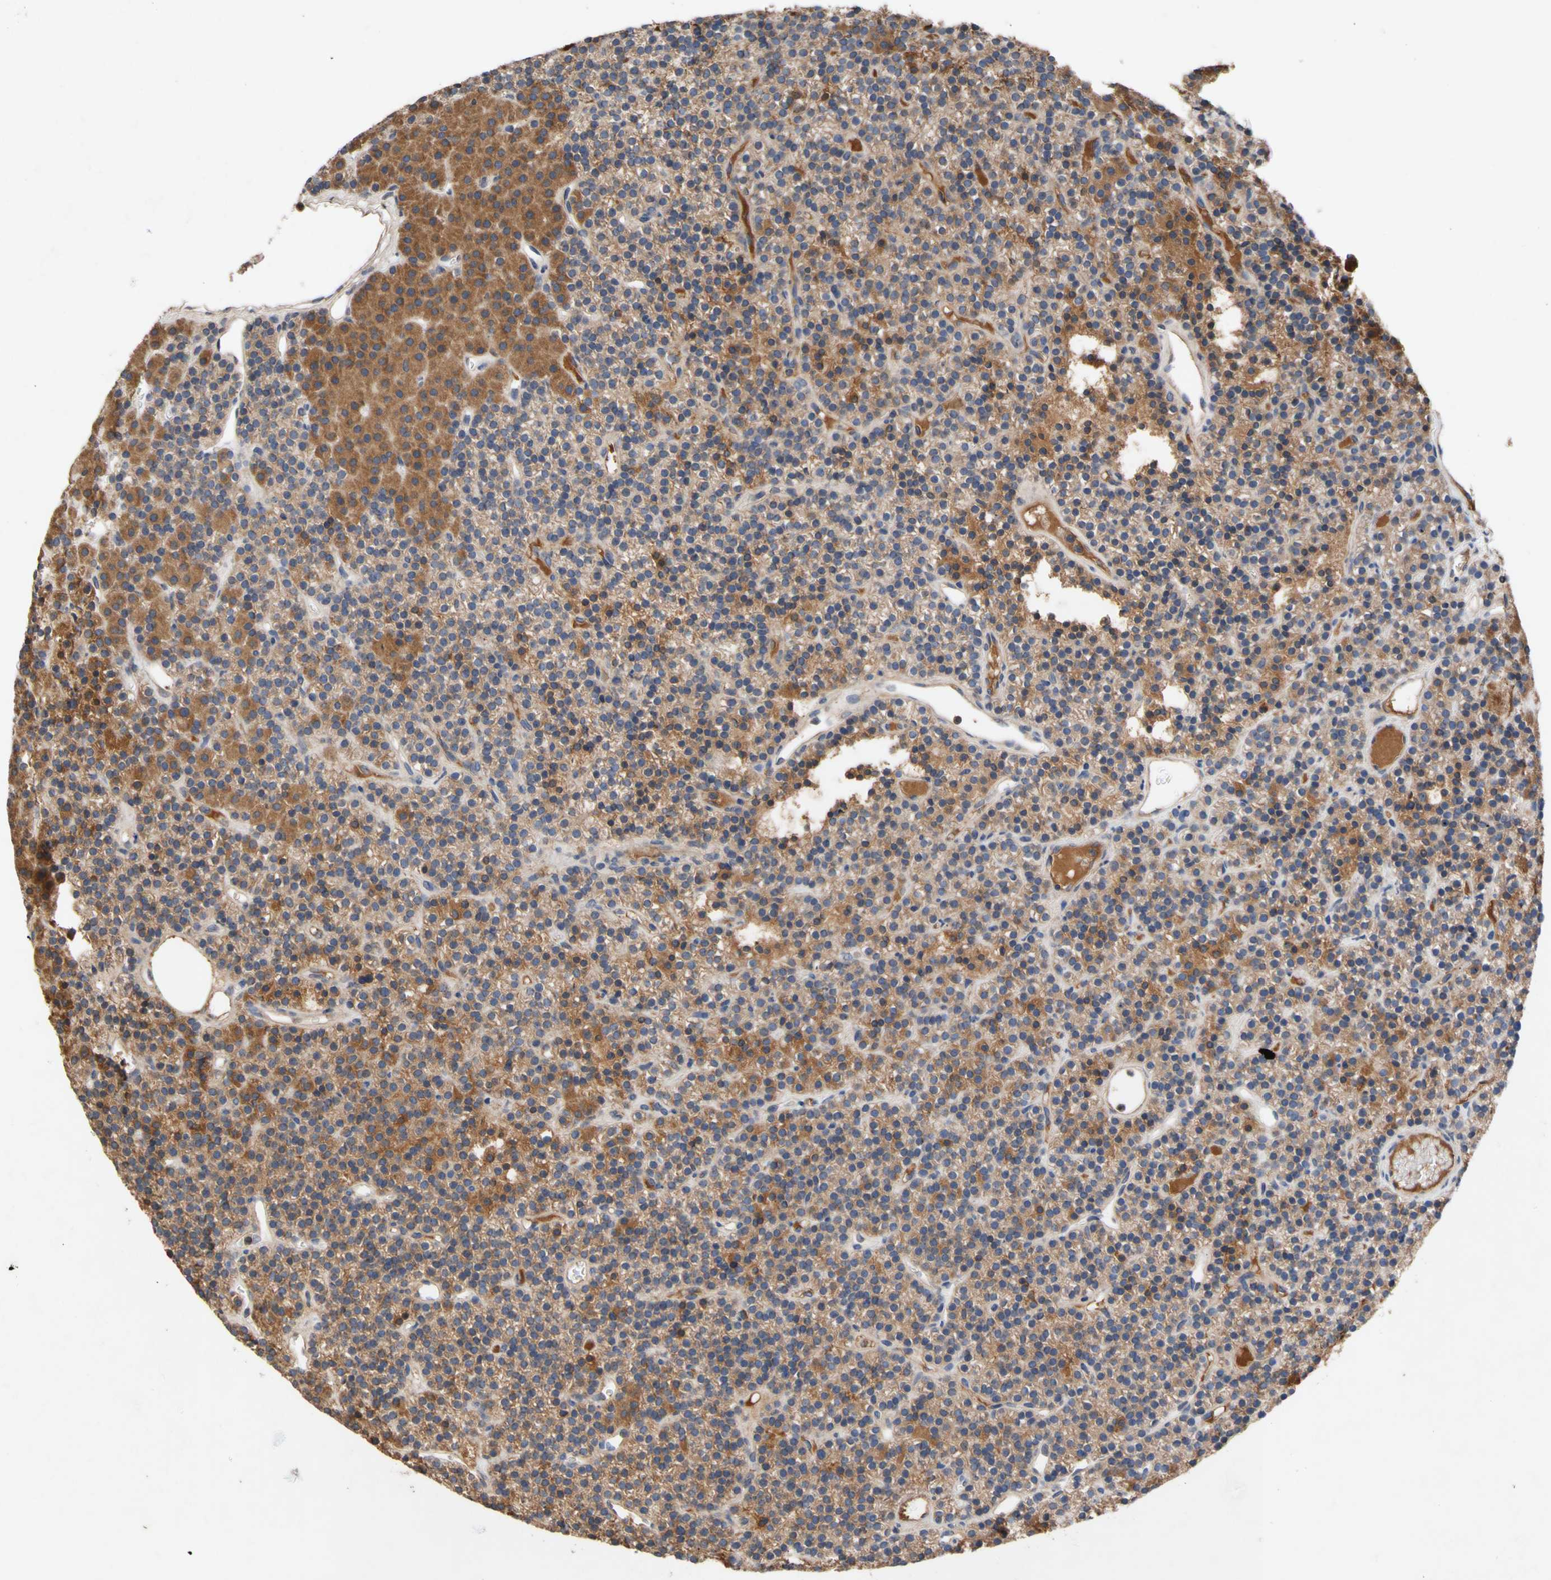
{"staining": {"intensity": "moderate", "quantity": ">75%", "location": "cytoplasmic/membranous"}, "tissue": "parathyroid gland", "cell_type": "Glandular cells", "image_type": "normal", "snomed": [{"axis": "morphology", "description": "Normal tissue, NOS"}, {"axis": "morphology", "description": "Hyperplasia, NOS"}, {"axis": "topography", "description": "Parathyroid gland"}], "caption": "Glandular cells reveal medium levels of moderate cytoplasmic/membranous staining in about >75% of cells in unremarkable human parathyroid gland.", "gene": "NECTIN3", "patient": {"sex": "male", "age": 44}}